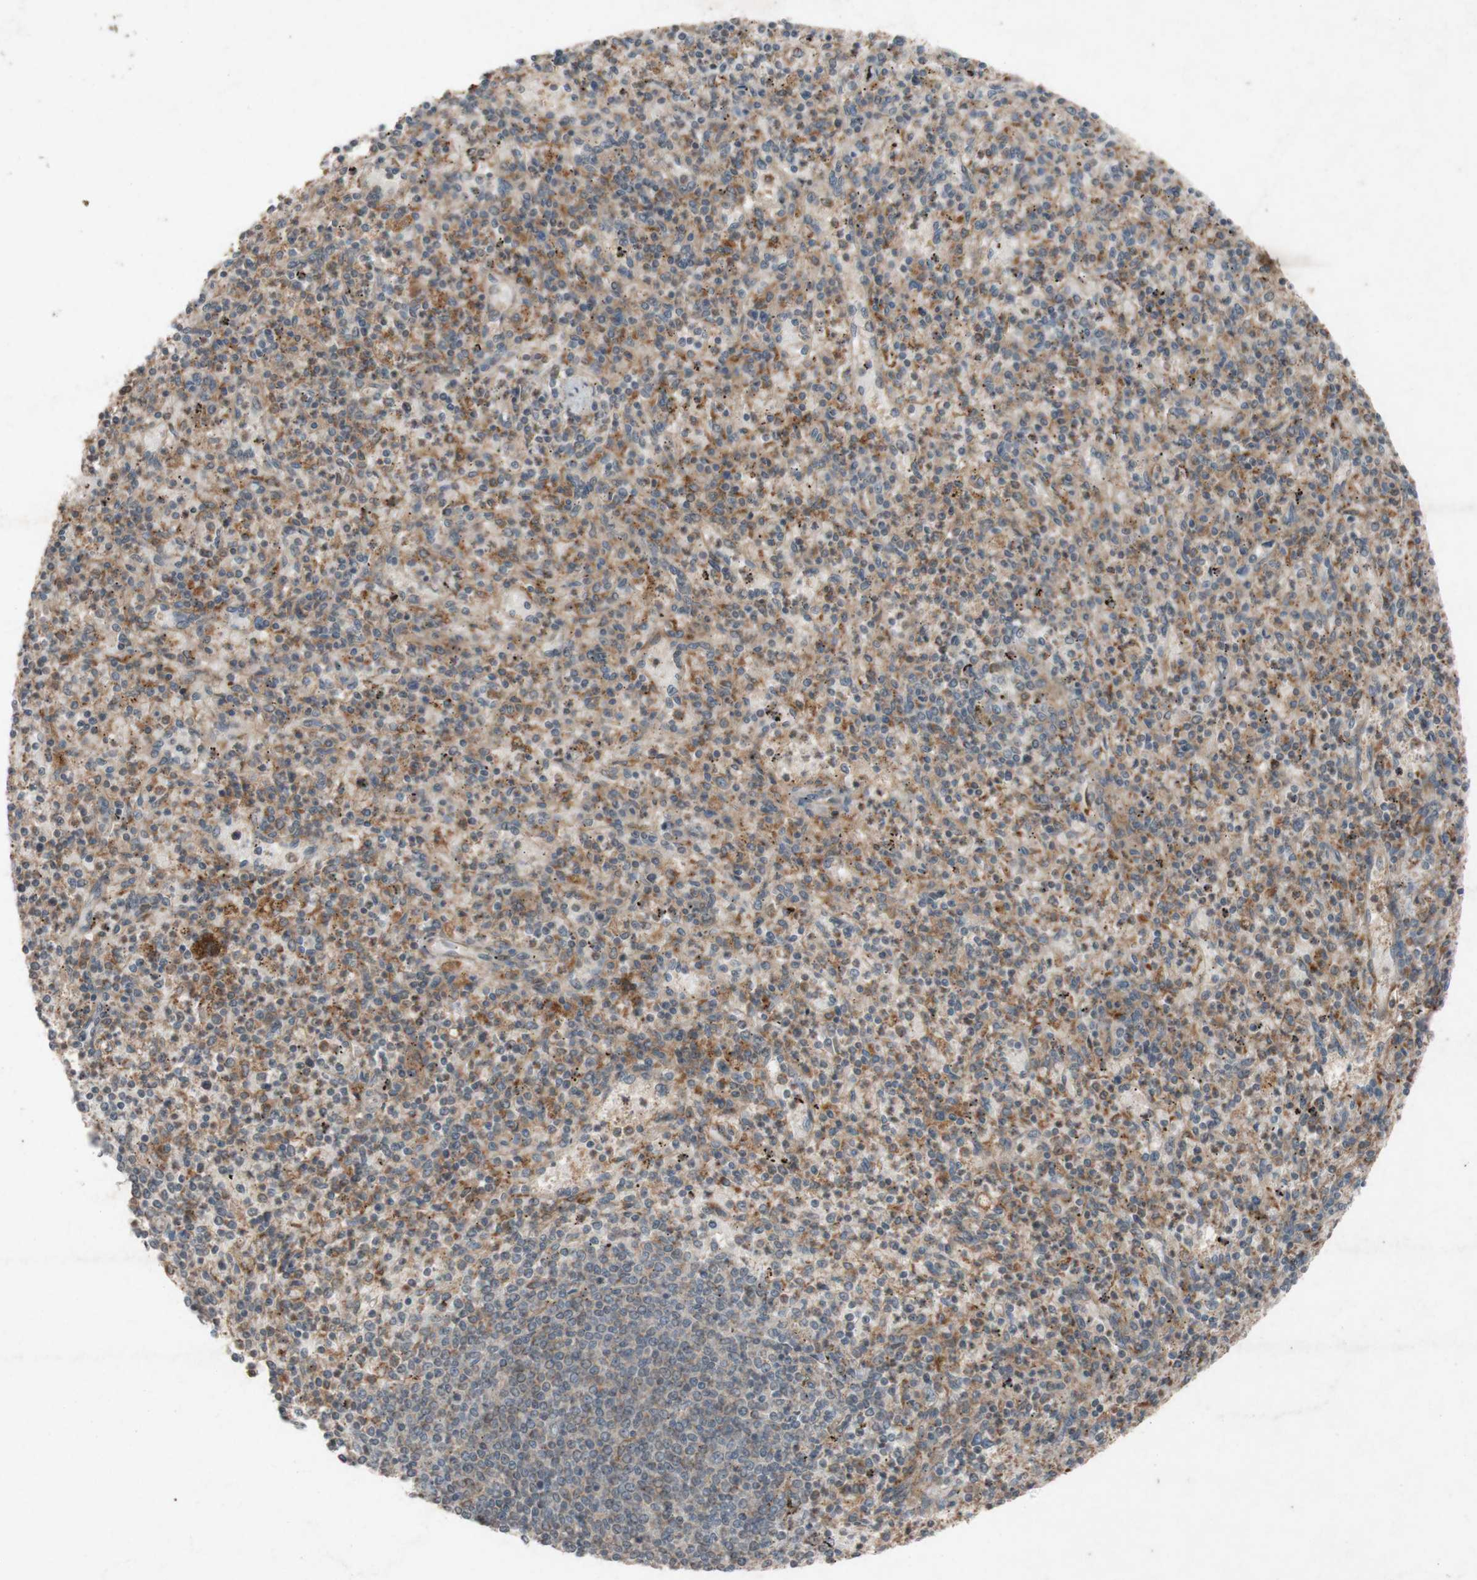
{"staining": {"intensity": "moderate", "quantity": ">75%", "location": "cytoplasmic/membranous"}, "tissue": "spleen", "cell_type": "Cells in red pulp", "image_type": "normal", "snomed": [{"axis": "morphology", "description": "Normal tissue, NOS"}, {"axis": "topography", "description": "Spleen"}], "caption": "Protein staining of unremarkable spleen shows moderate cytoplasmic/membranous expression in about >75% of cells in red pulp.", "gene": "ATP6V1F", "patient": {"sex": "male", "age": 72}}